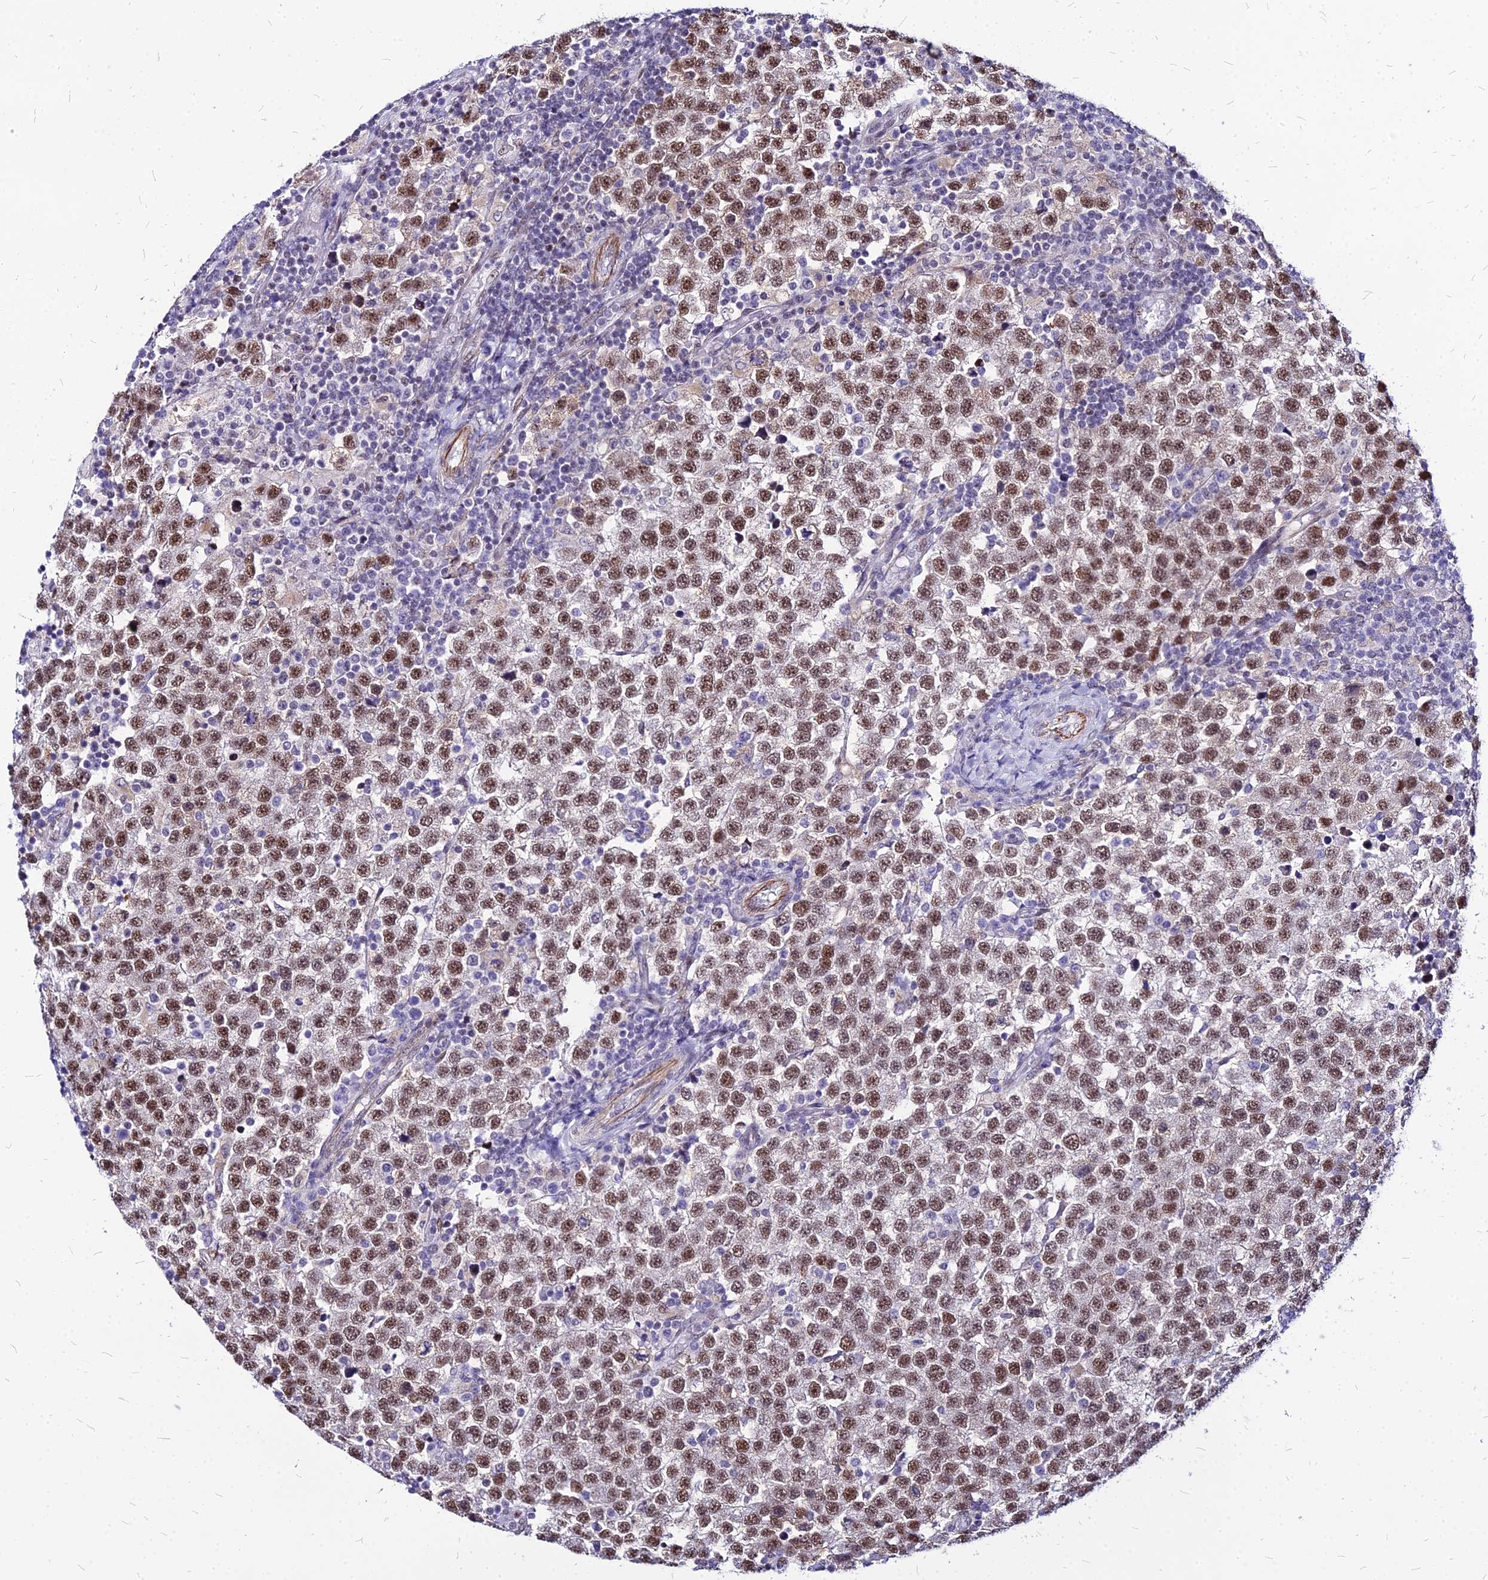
{"staining": {"intensity": "moderate", "quantity": ">75%", "location": "nuclear"}, "tissue": "testis cancer", "cell_type": "Tumor cells", "image_type": "cancer", "snomed": [{"axis": "morphology", "description": "Seminoma, NOS"}, {"axis": "topography", "description": "Testis"}], "caption": "Testis cancer stained for a protein exhibits moderate nuclear positivity in tumor cells.", "gene": "FDX2", "patient": {"sex": "male", "age": 34}}